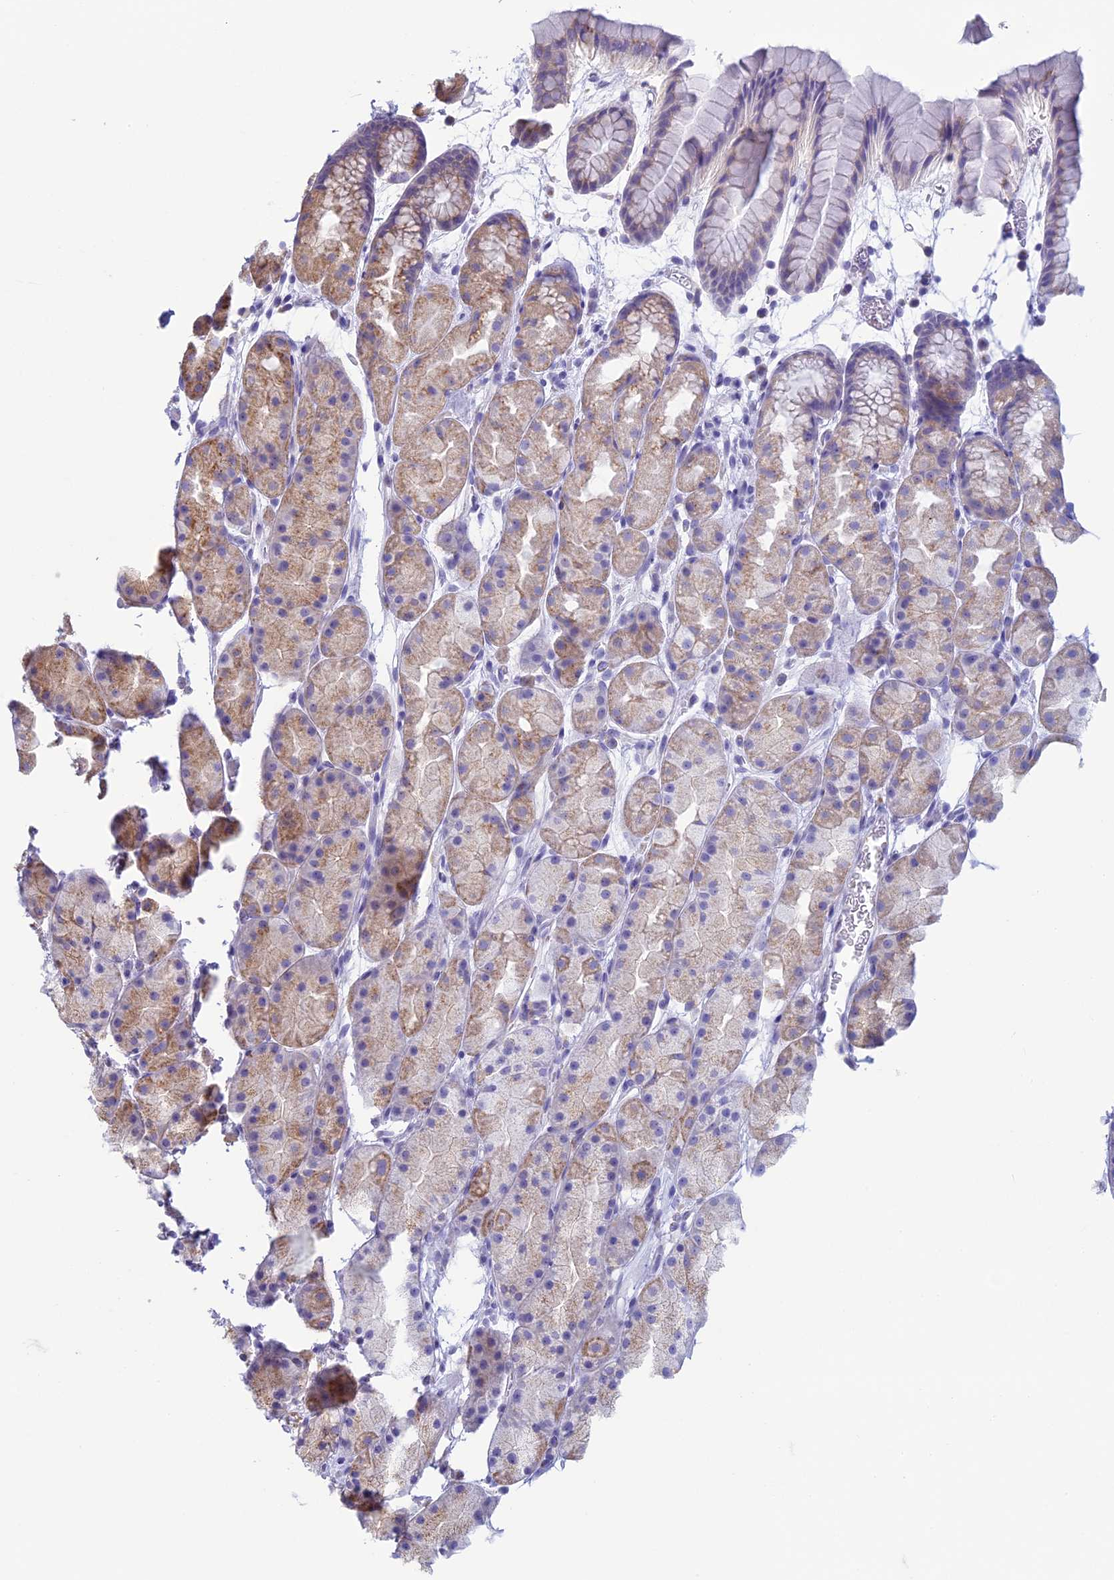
{"staining": {"intensity": "moderate", "quantity": "25%-75%", "location": "cytoplasmic/membranous"}, "tissue": "stomach", "cell_type": "Glandular cells", "image_type": "normal", "snomed": [{"axis": "morphology", "description": "Normal tissue, NOS"}, {"axis": "topography", "description": "Stomach, upper"}, {"axis": "topography", "description": "Stomach"}], "caption": "Immunohistochemistry histopathology image of unremarkable stomach: human stomach stained using IHC reveals medium levels of moderate protein expression localized specifically in the cytoplasmic/membranous of glandular cells, appearing as a cytoplasmic/membranous brown color.", "gene": "CLINT1", "patient": {"sex": "male", "age": 47}}